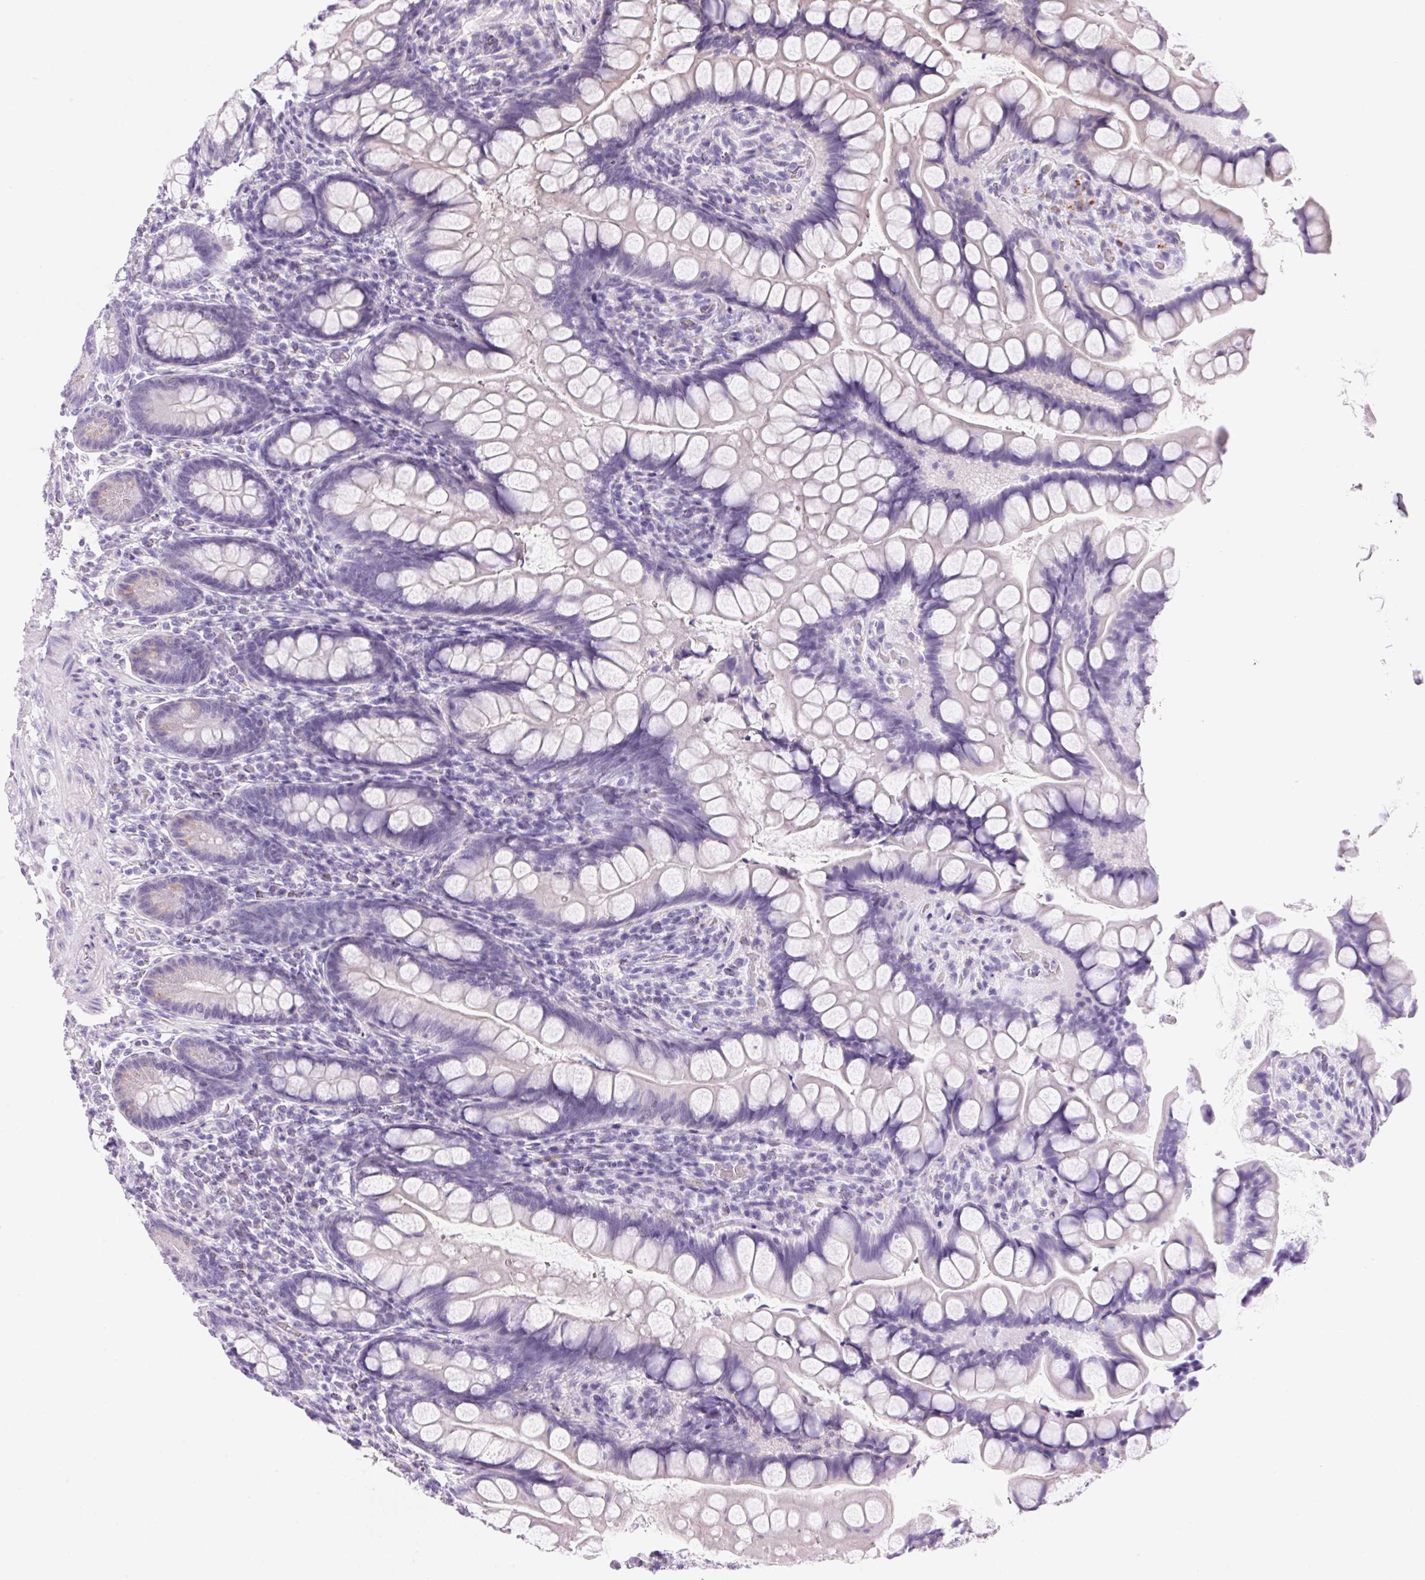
{"staining": {"intensity": "negative", "quantity": "none", "location": "none"}, "tissue": "small intestine", "cell_type": "Glandular cells", "image_type": "normal", "snomed": [{"axis": "morphology", "description": "Normal tissue, NOS"}, {"axis": "topography", "description": "Small intestine"}], "caption": "DAB immunohistochemical staining of normal human small intestine reveals no significant positivity in glandular cells.", "gene": "TEKT1", "patient": {"sex": "male", "age": 70}}